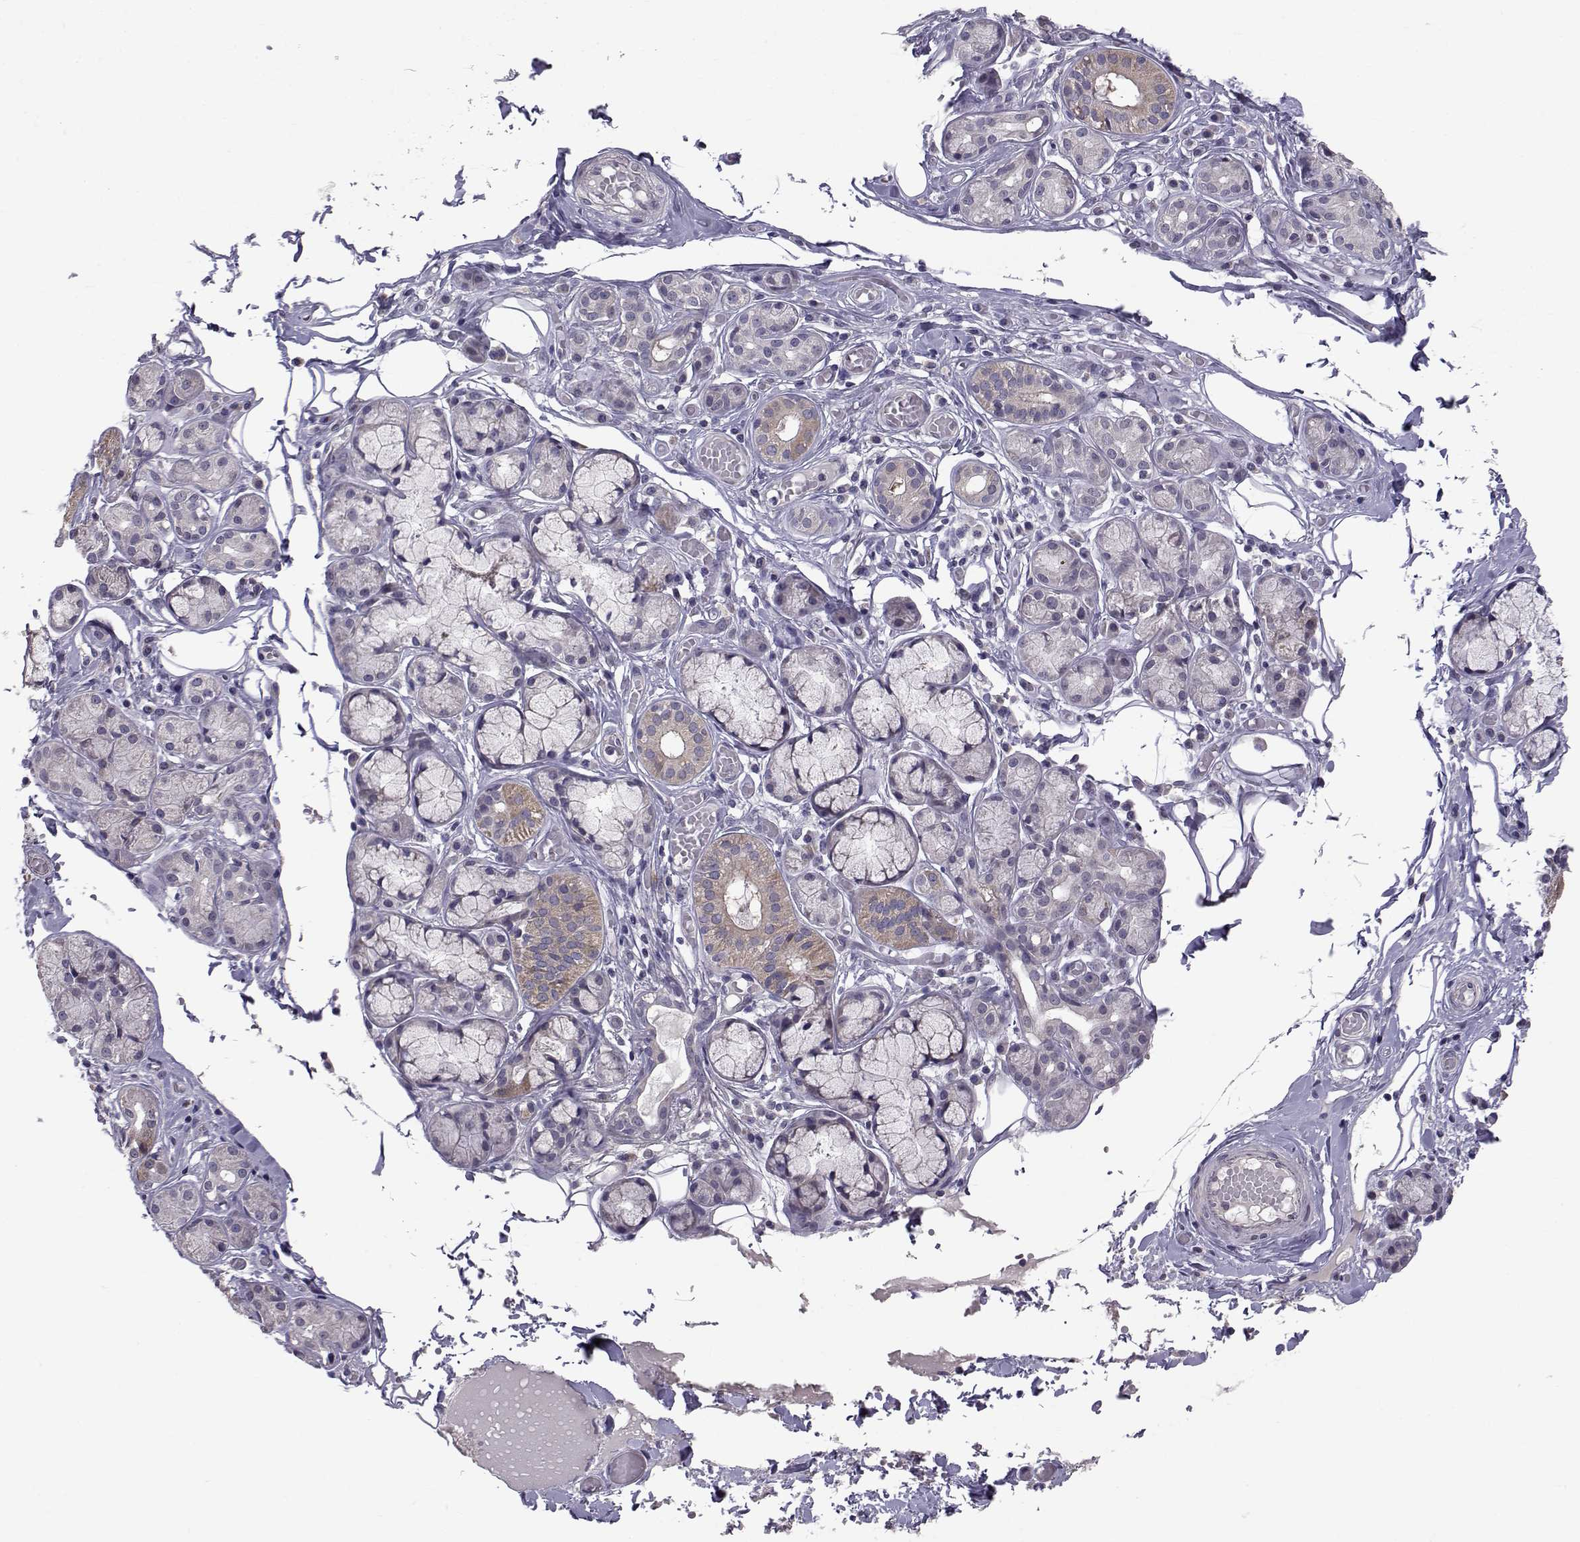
{"staining": {"intensity": "moderate", "quantity": "<25%", "location": "cytoplasmic/membranous"}, "tissue": "salivary gland", "cell_type": "Glandular cells", "image_type": "normal", "snomed": [{"axis": "morphology", "description": "Normal tissue, NOS"}, {"axis": "topography", "description": "Salivary gland"}, {"axis": "topography", "description": "Peripheral nerve tissue"}], "caption": "Approximately <25% of glandular cells in unremarkable salivary gland display moderate cytoplasmic/membranous protein positivity as visualized by brown immunohistochemical staining.", "gene": "PEX5L", "patient": {"sex": "male", "age": 71}}